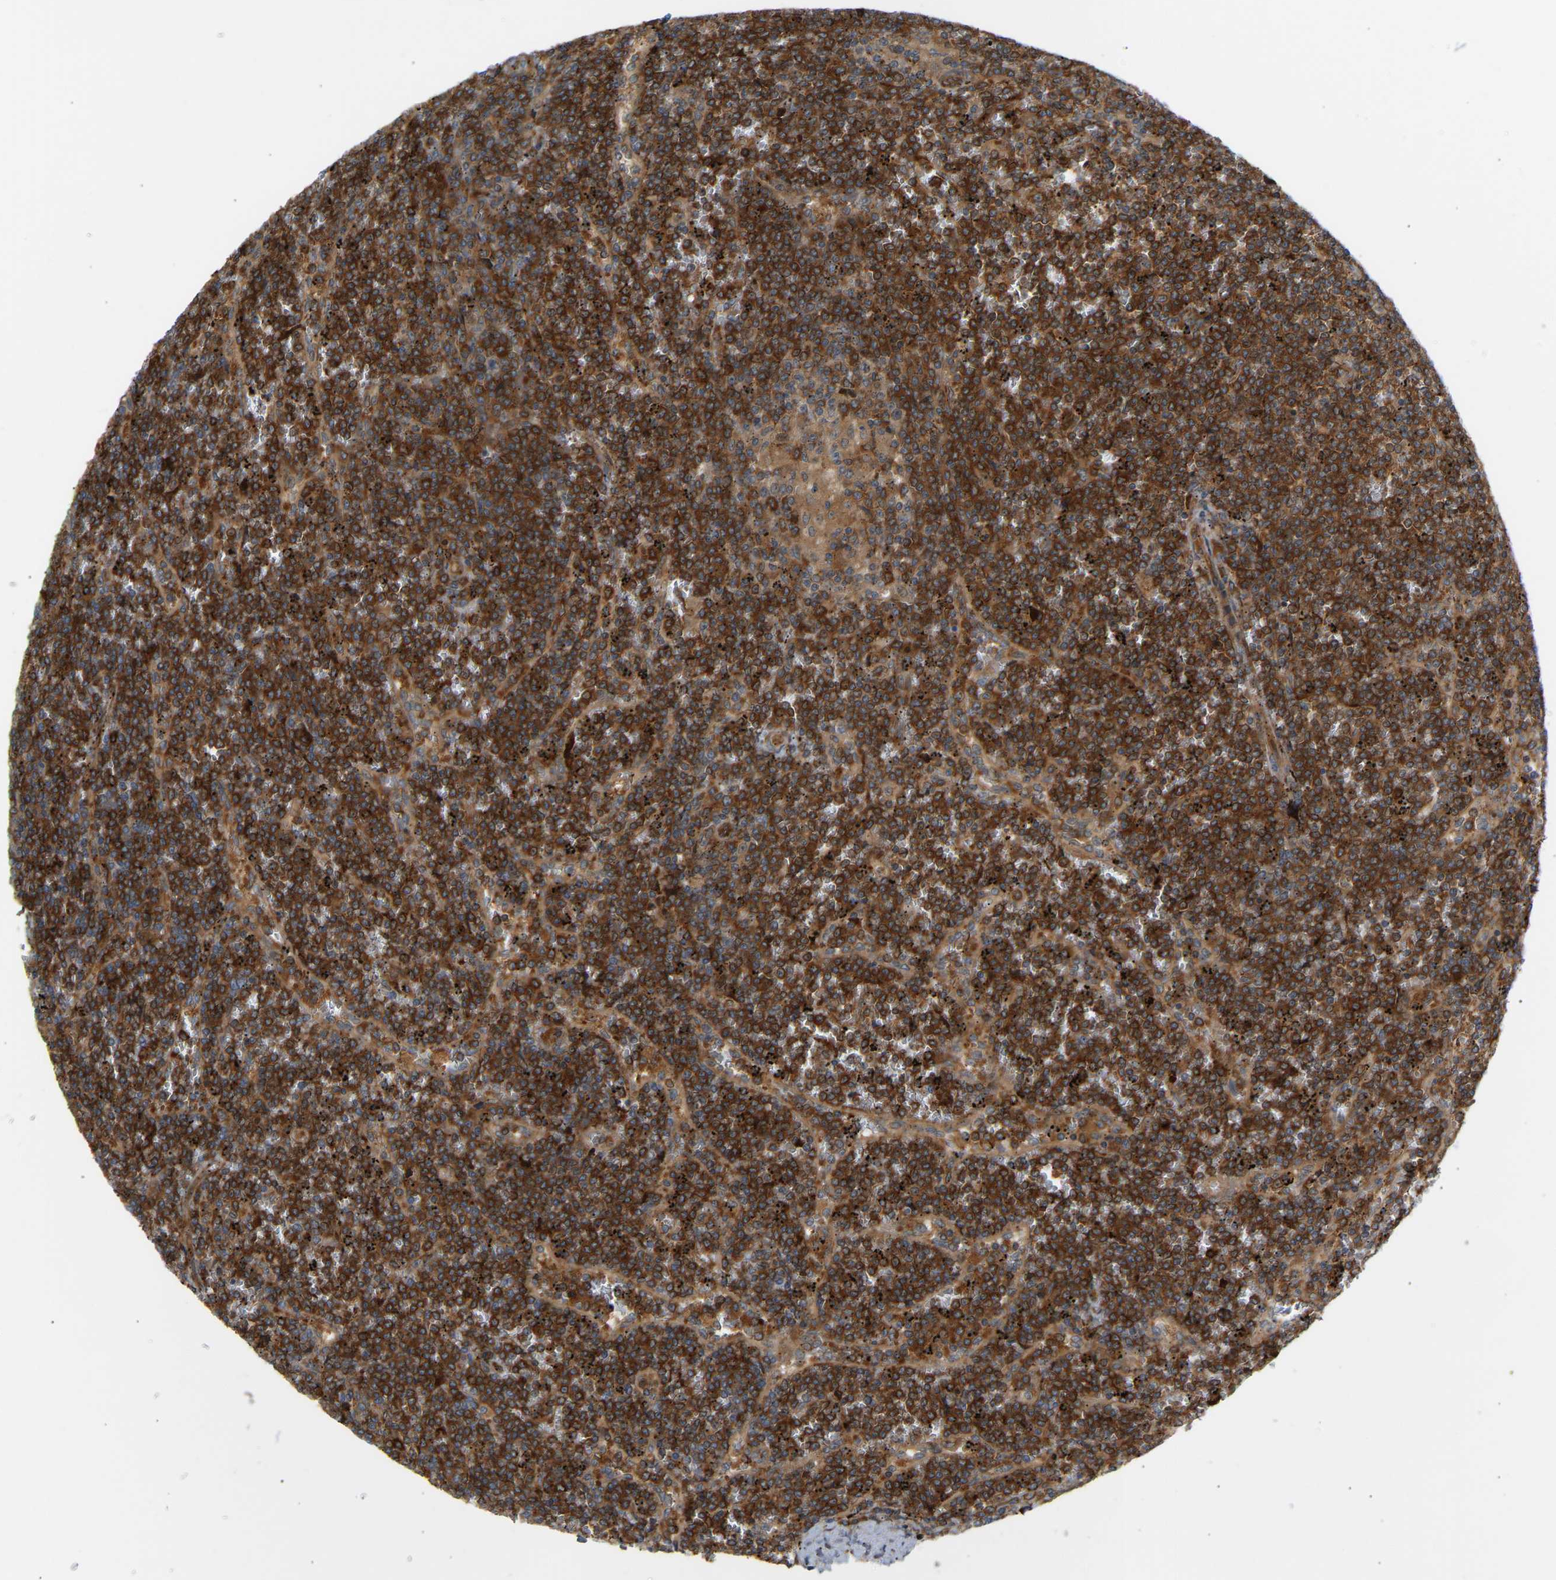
{"staining": {"intensity": "strong", "quantity": ">75%", "location": "cytoplasmic/membranous"}, "tissue": "lymphoma", "cell_type": "Tumor cells", "image_type": "cancer", "snomed": [{"axis": "morphology", "description": "Malignant lymphoma, non-Hodgkin's type, Low grade"}, {"axis": "topography", "description": "Spleen"}], "caption": "Brown immunohistochemical staining in human low-grade malignant lymphoma, non-Hodgkin's type demonstrates strong cytoplasmic/membranous staining in approximately >75% of tumor cells.", "gene": "PLCG2", "patient": {"sex": "female", "age": 19}}